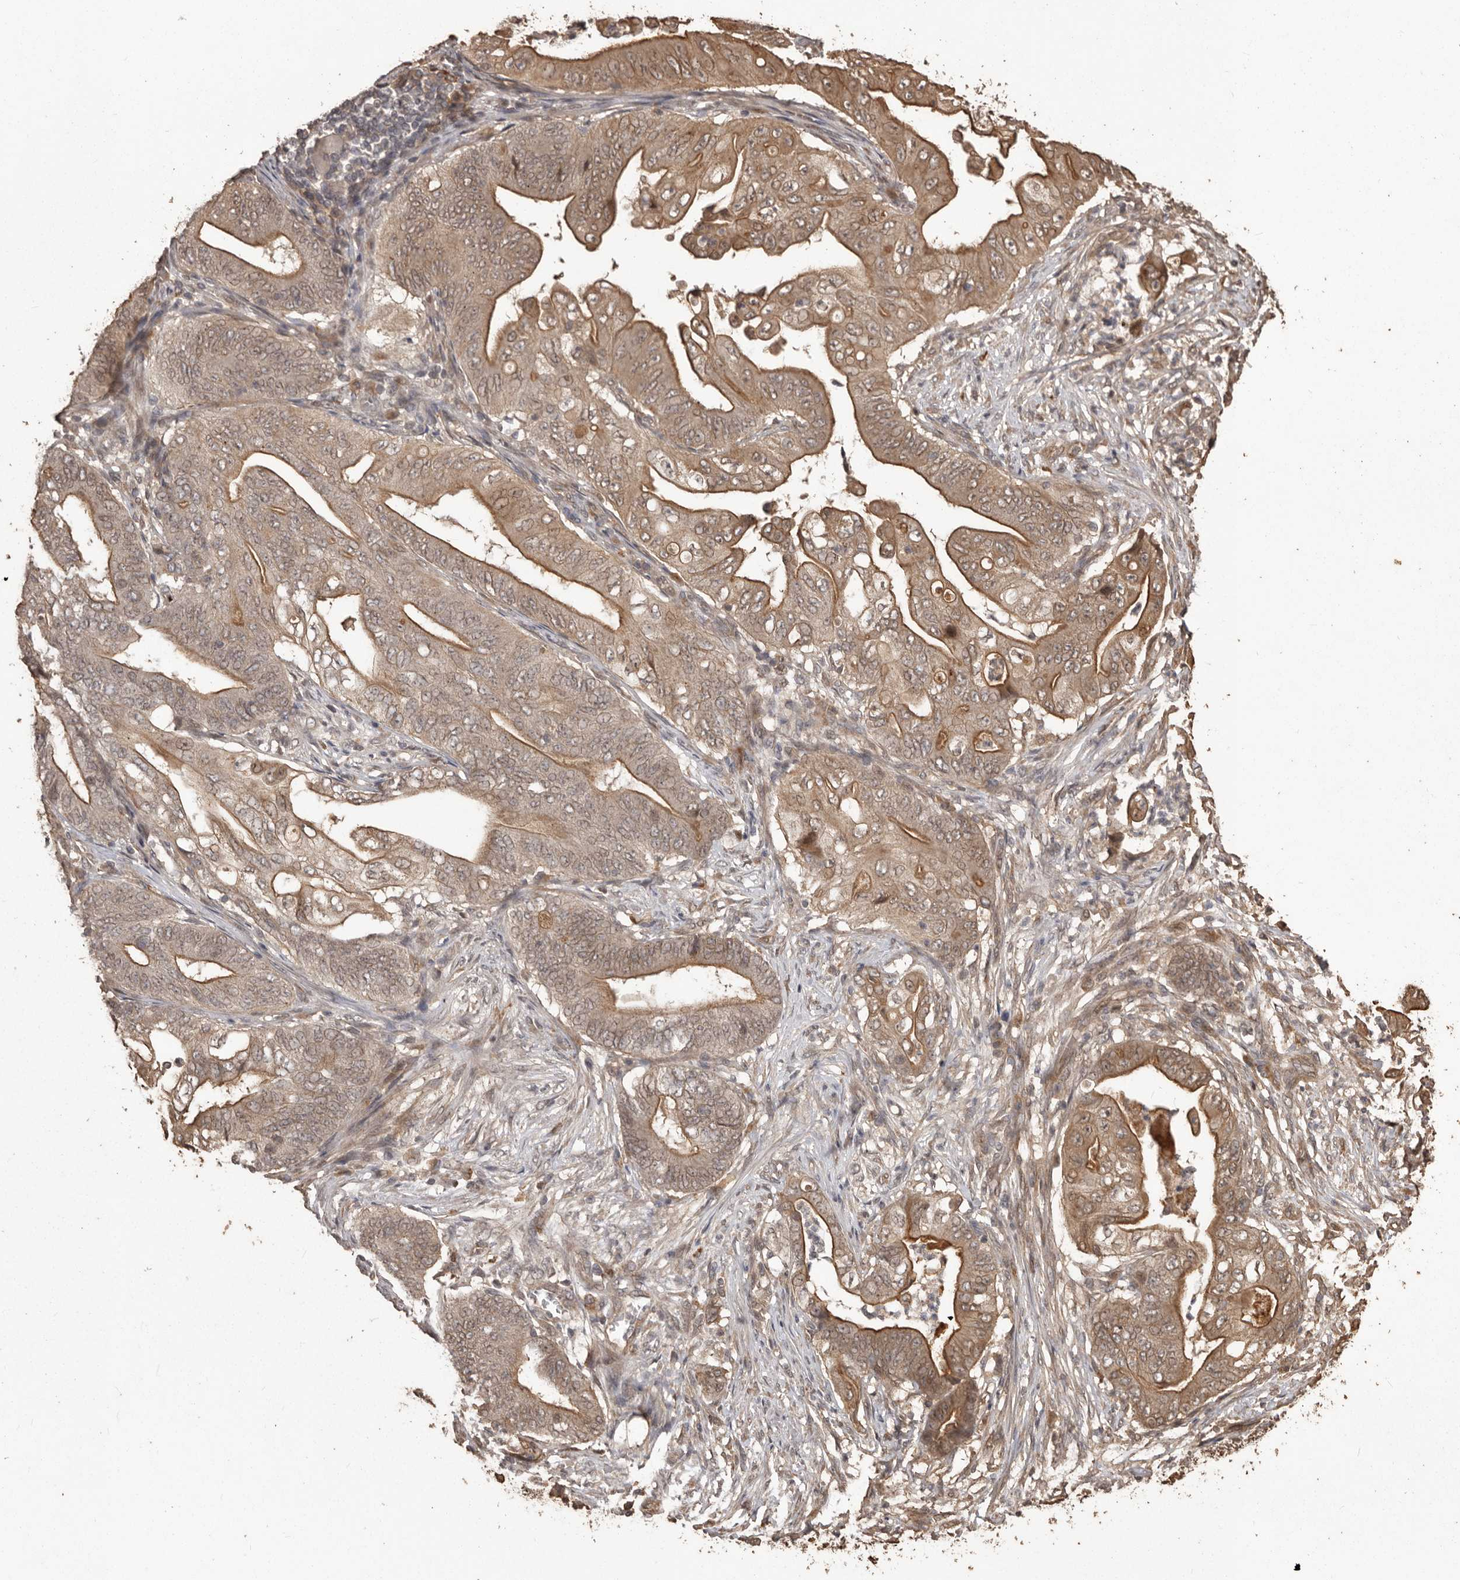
{"staining": {"intensity": "moderate", "quantity": ">75%", "location": "cytoplasmic/membranous"}, "tissue": "stomach cancer", "cell_type": "Tumor cells", "image_type": "cancer", "snomed": [{"axis": "morphology", "description": "Adenocarcinoma, NOS"}, {"axis": "topography", "description": "Stomach"}], "caption": "Immunohistochemistry image of neoplastic tissue: adenocarcinoma (stomach) stained using immunohistochemistry shows medium levels of moderate protein expression localized specifically in the cytoplasmic/membranous of tumor cells, appearing as a cytoplasmic/membranous brown color.", "gene": "NUP43", "patient": {"sex": "female", "age": 73}}